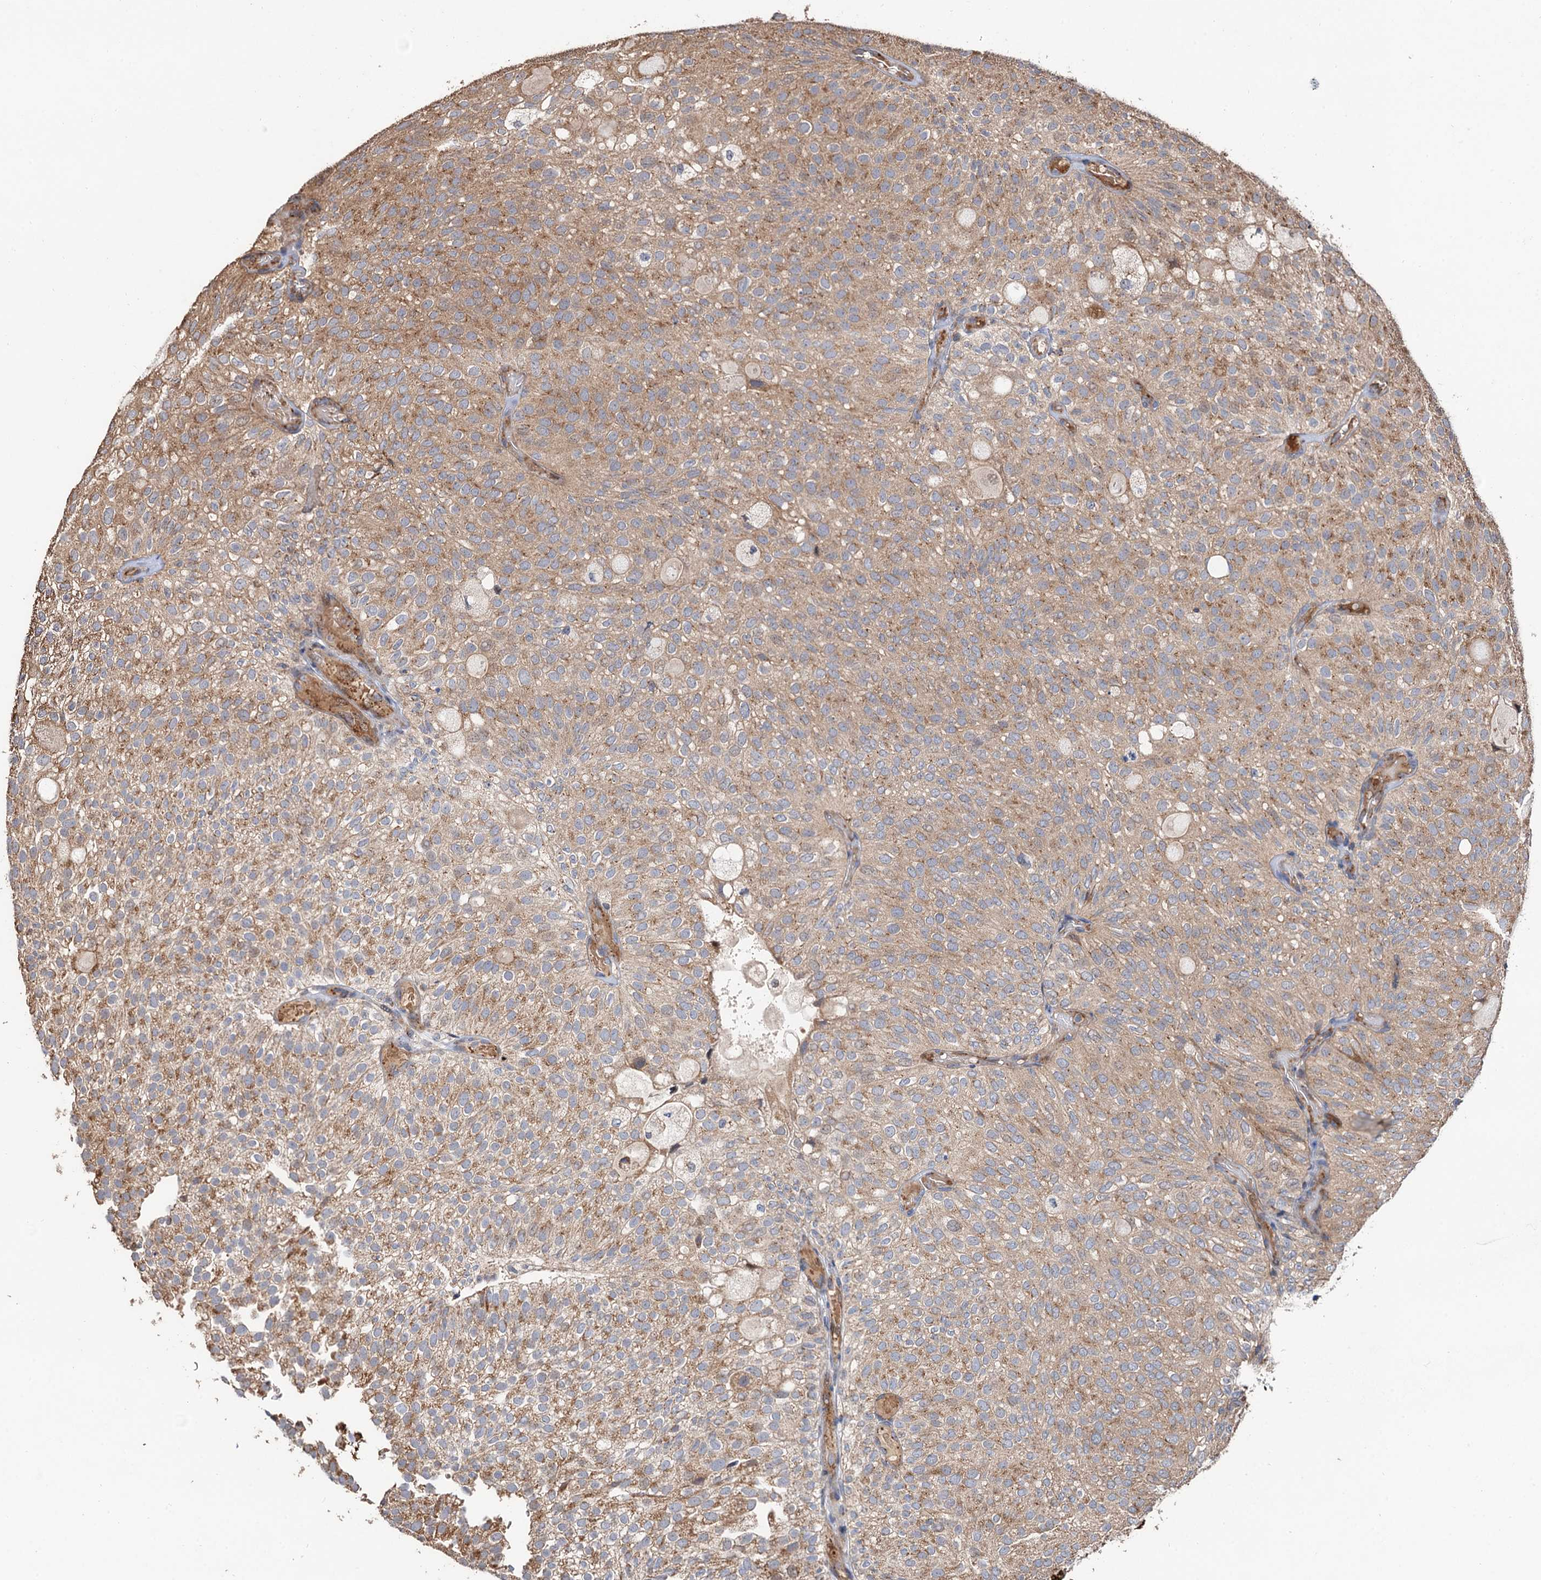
{"staining": {"intensity": "weak", "quantity": ">75%", "location": "cytoplasmic/membranous"}, "tissue": "urothelial cancer", "cell_type": "Tumor cells", "image_type": "cancer", "snomed": [{"axis": "morphology", "description": "Urothelial carcinoma, Low grade"}, {"axis": "topography", "description": "Urinary bladder"}], "caption": "Immunohistochemistry image of human urothelial carcinoma (low-grade) stained for a protein (brown), which demonstrates low levels of weak cytoplasmic/membranous staining in about >75% of tumor cells.", "gene": "DEXI", "patient": {"sex": "male", "age": 78}}